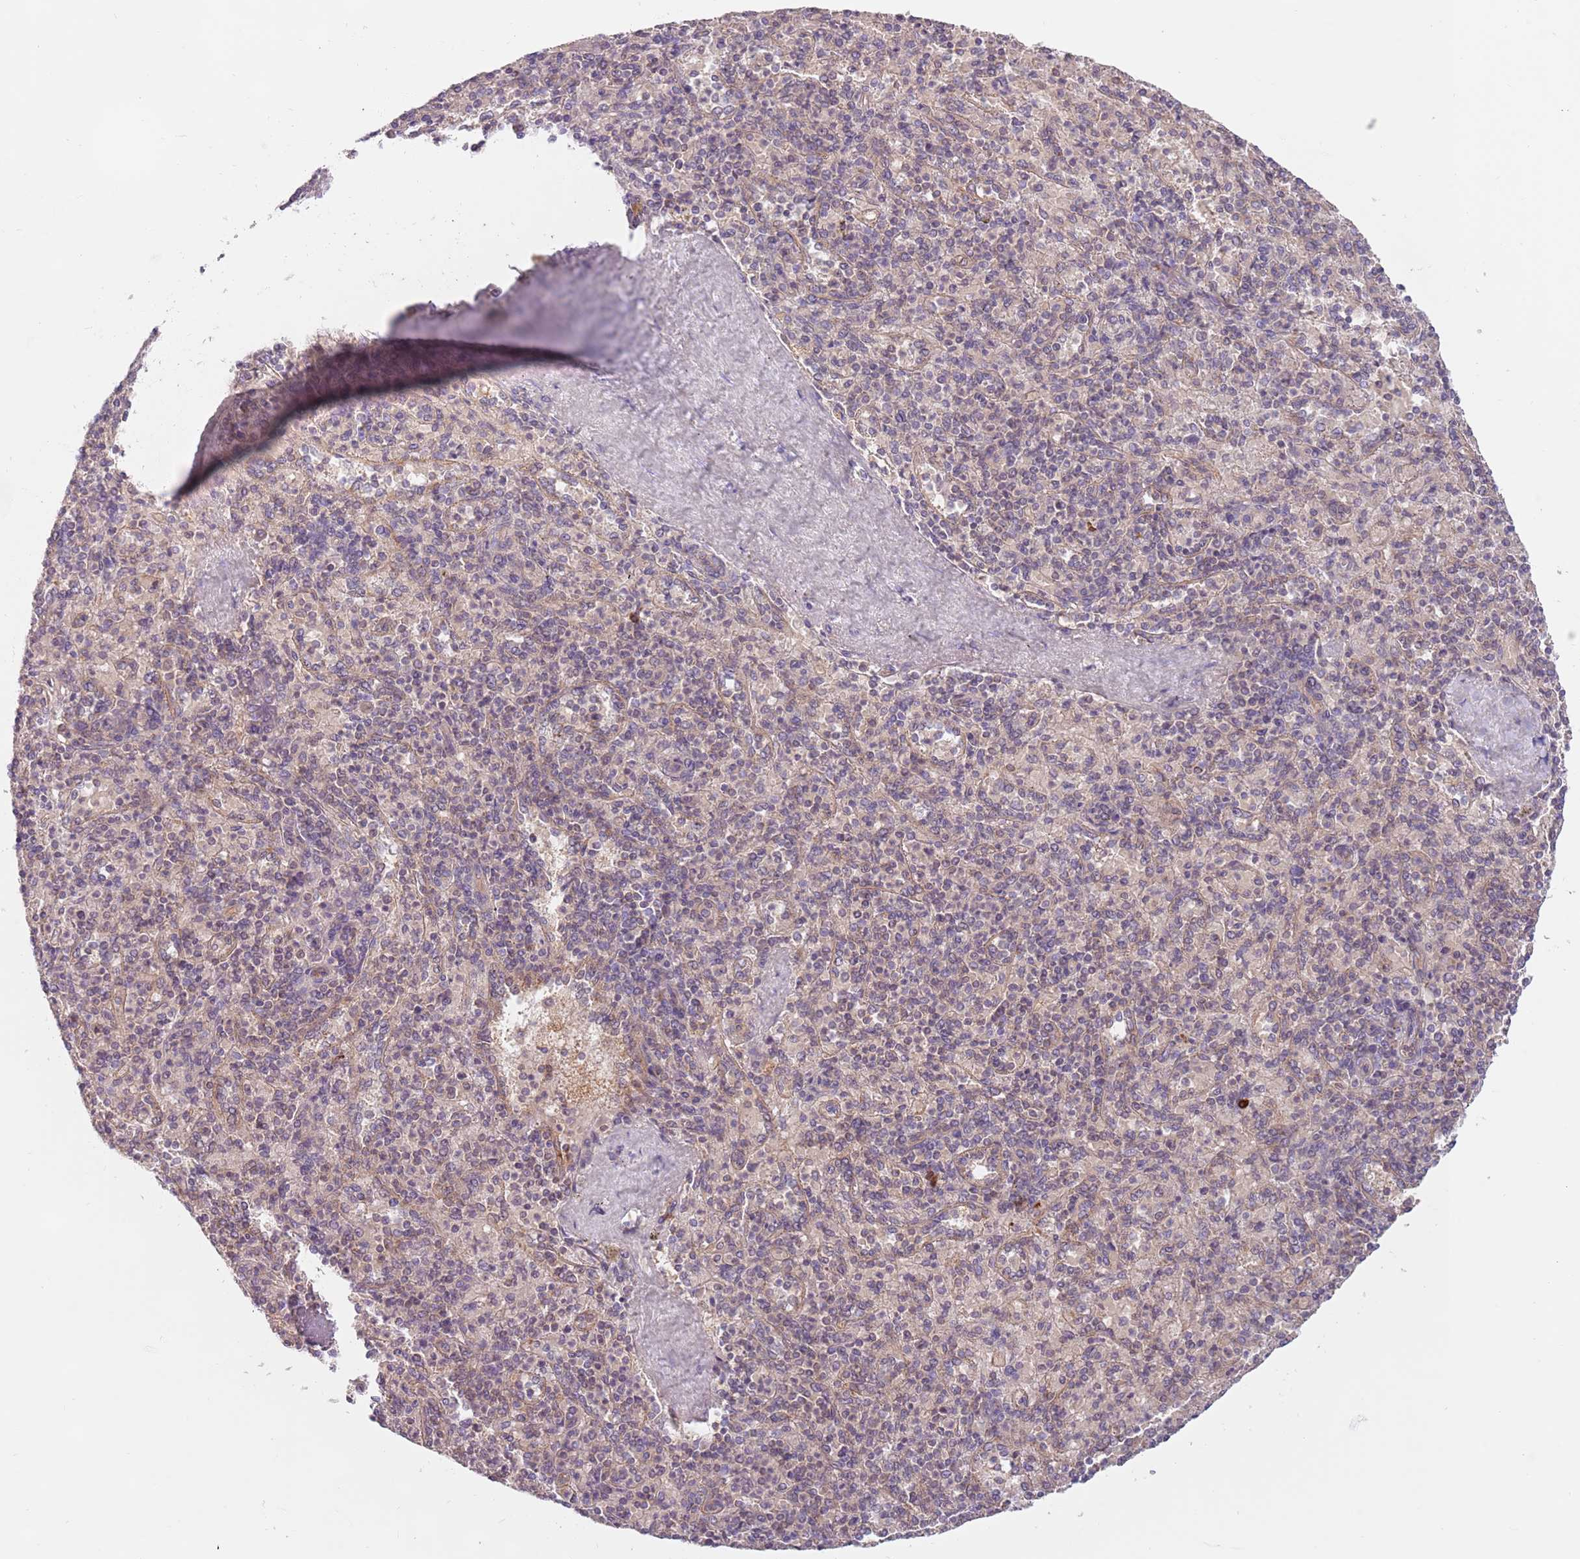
{"staining": {"intensity": "weak", "quantity": "<25%", "location": "cytoplasmic/membranous"}, "tissue": "spleen", "cell_type": "Cells in red pulp", "image_type": "normal", "snomed": [{"axis": "morphology", "description": "Normal tissue, NOS"}, {"axis": "topography", "description": "Spleen"}], "caption": "This is an IHC image of unremarkable spleen. There is no positivity in cells in red pulp.", "gene": "GUK1", "patient": {"sex": "male", "age": 82}}